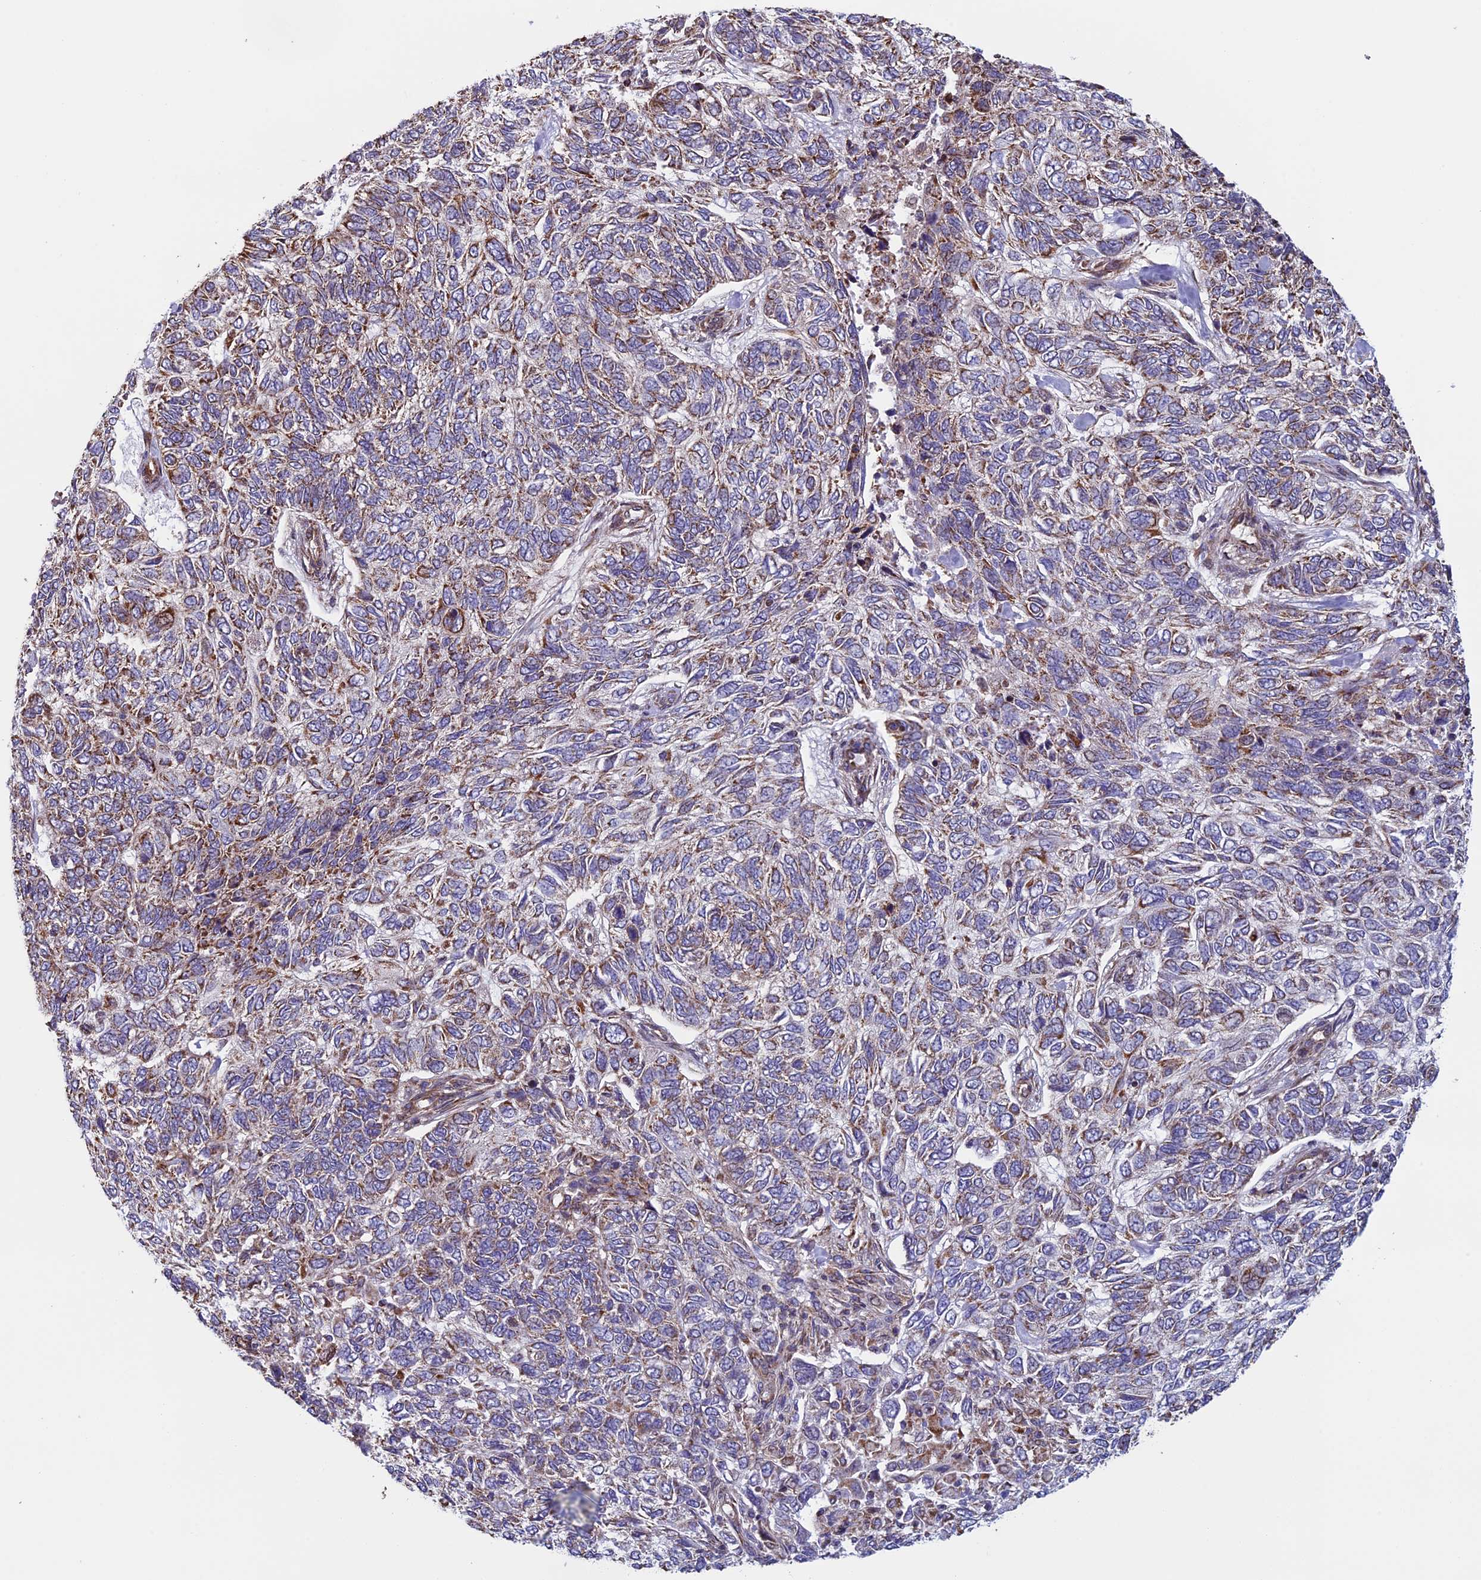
{"staining": {"intensity": "weak", "quantity": "25%-75%", "location": "cytoplasmic/membranous"}, "tissue": "skin cancer", "cell_type": "Tumor cells", "image_type": "cancer", "snomed": [{"axis": "morphology", "description": "Basal cell carcinoma"}, {"axis": "topography", "description": "Skin"}], "caption": "An IHC micrograph of neoplastic tissue is shown. Protein staining in brown shows weak cytoplasmic/membranous positivity in basal cell carcinoma (skin) within tumor cells. The protein is shown in brown color, while the nuclei are stained blue.", "gene": "CCDC8", "patient": {"sex": "female", "age": 65}}